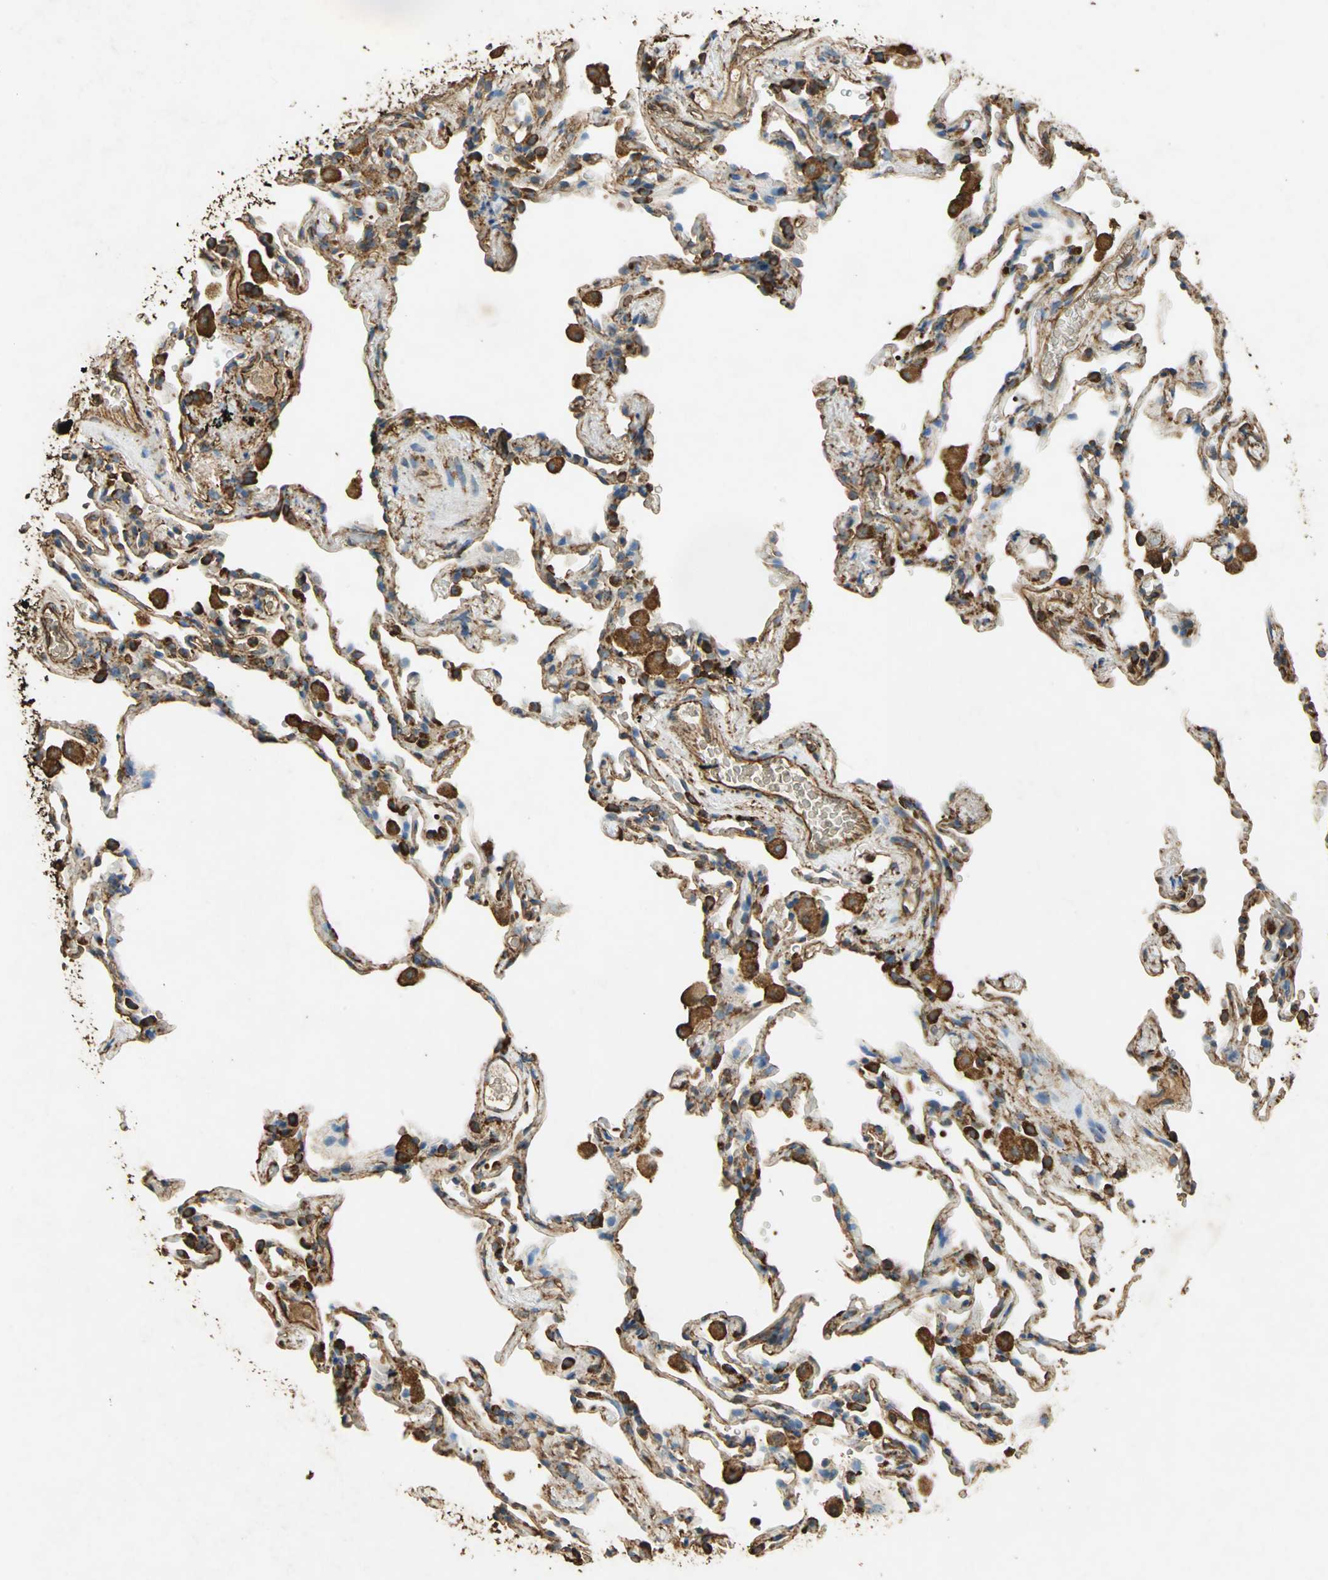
{"staining": {"intensity": "moderate", "quantity": ">75%", "location": "cytoplasmic/membranous"}, "tissue": "lung", "cell_type": "Alveolar cells", "image_type": "normal", "snomed": [{"axis": "morphology", "description": "Normal tissue, NOS"}, {"axis": "morphology", "description": "Soft tissue tumor metastatic"}, {"axis": "topography", "description": "Lung"}], "caption": "A histopathology image showing moderate cytoplasmic/membranous positivity in approximately >75% of alveolar cells in normal lung, as visualized by brown immunohistochemical staining.", "gene": "HSP90B1", "patient": {"sex": "male", "age": 59}}